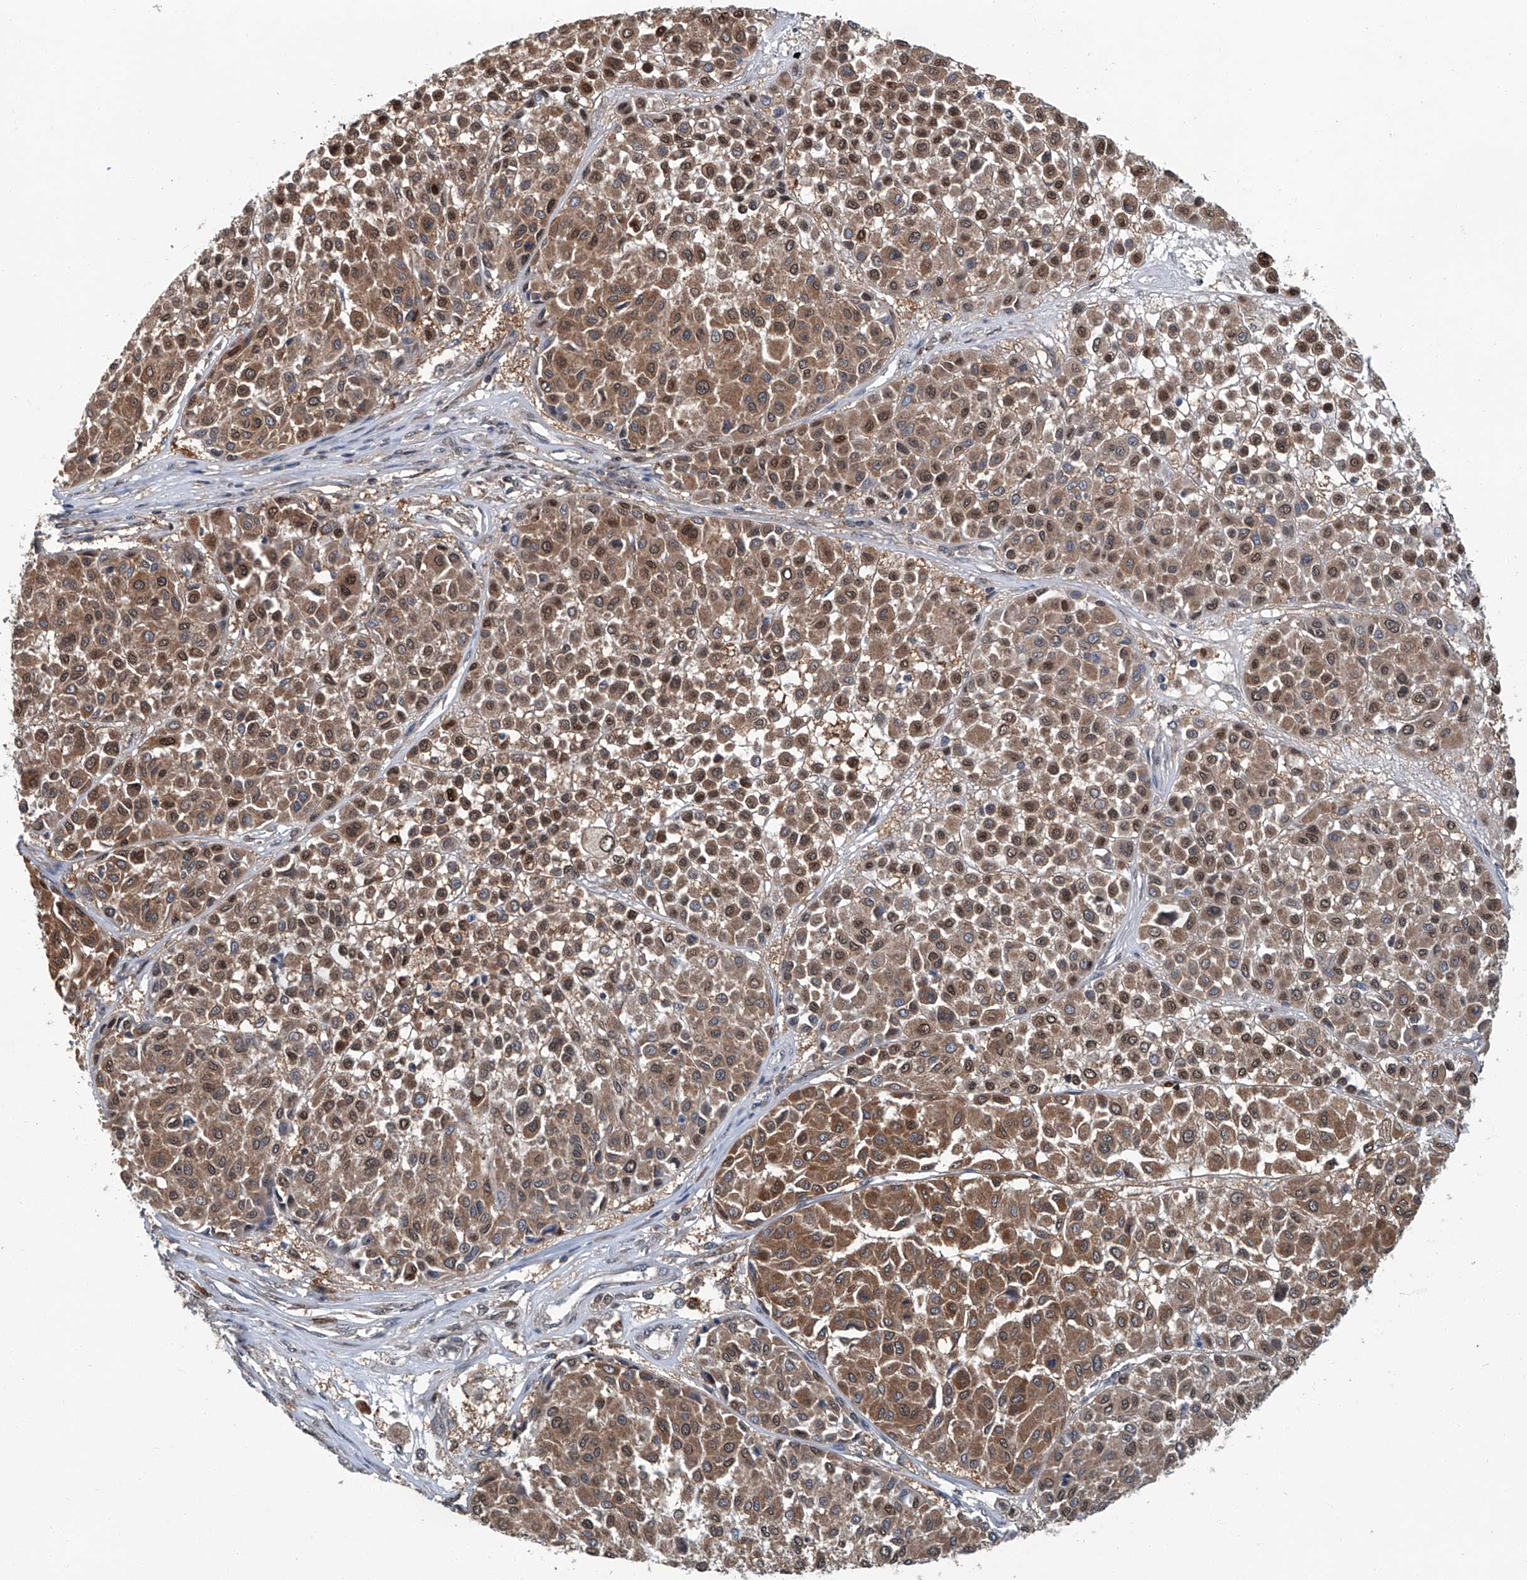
{"staining": {"intensity": "moderate", "quantity": ">75%", "location": "cytoplasmic/membranous,nuclear"}, "tissue": "melanoma", "cell_type": "Tumor cells", "image_type": "cancer", "snomed": [{"axis": "morphology", "description": "Malignant melanoma, Metastatic site"}, {"axis": "topography", "description": "Soft tissue"}], "caption": "This is a micrograph of immunohistochemistry staining of melanoma, which shows moderate staining in the cytoplasmic/membranous and nuclear of tumor cells.", "gene": "CLK1", "patient": {"sex": "male", "age": 41}}